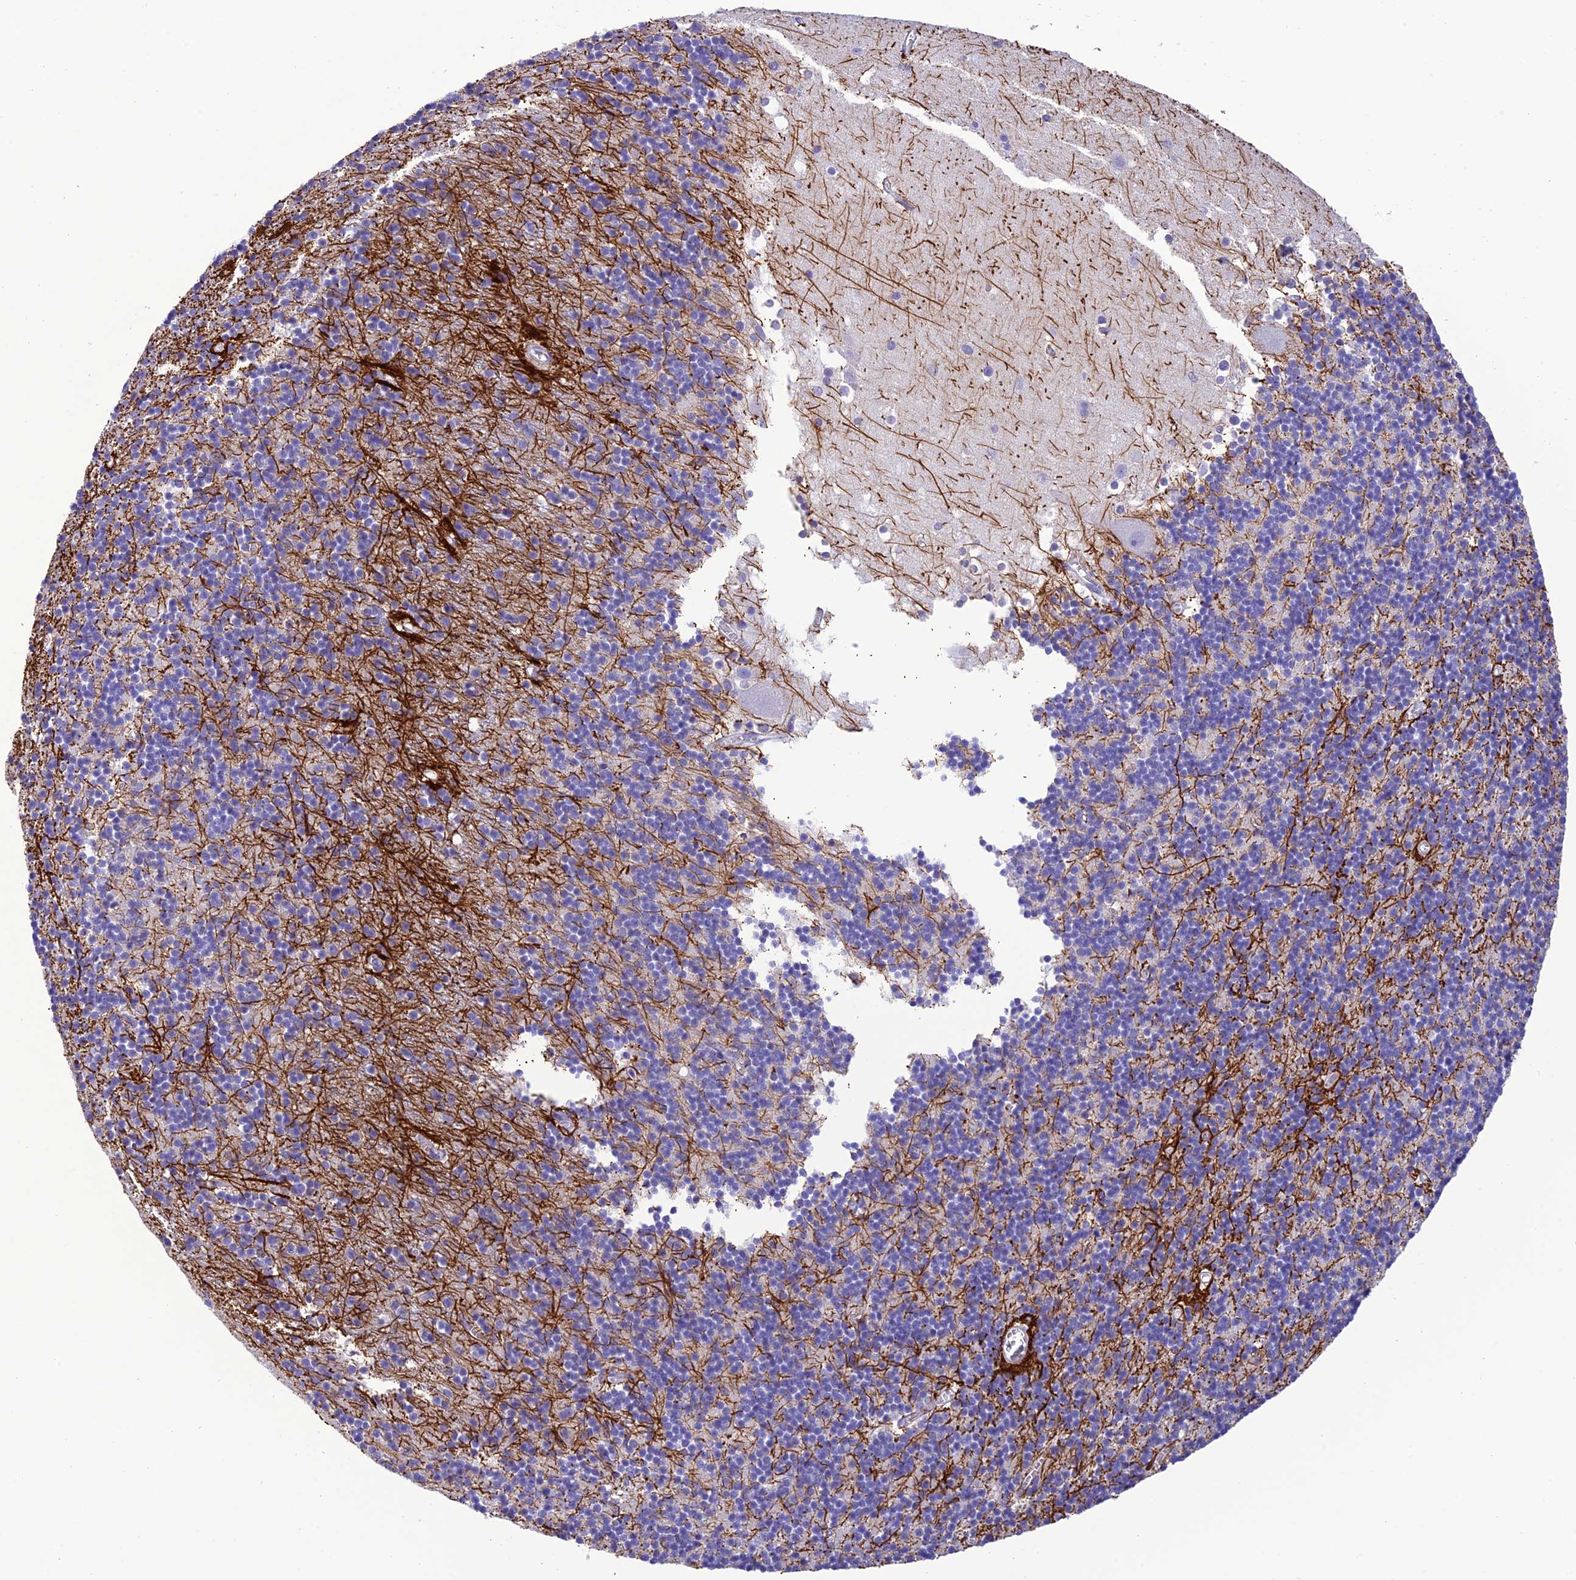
{"staining": {"intensity": "negative", "quantity": "none", "location": "none"}, "tissue": "cerebellum", "cell_type": "Cells in granular layer", "image_type": "normal", "snomed": [{"axis": "morphology", "description": "Normal tissue, NOS"}, {"axis": "topography", "description": "Cerebellum"}], "caption": "High power microscopy photomicrograph of an immunohistochemistry image of benign cerebellum, revealing no significant positivity in cells in granular layer. (DAB (3,3'-diaminobenzidine) immunohistochemistry visualized using brightfield microscopy, high magnification).", "gene": "C17orf67", "patient": {"sex": "male", "age": 54}}